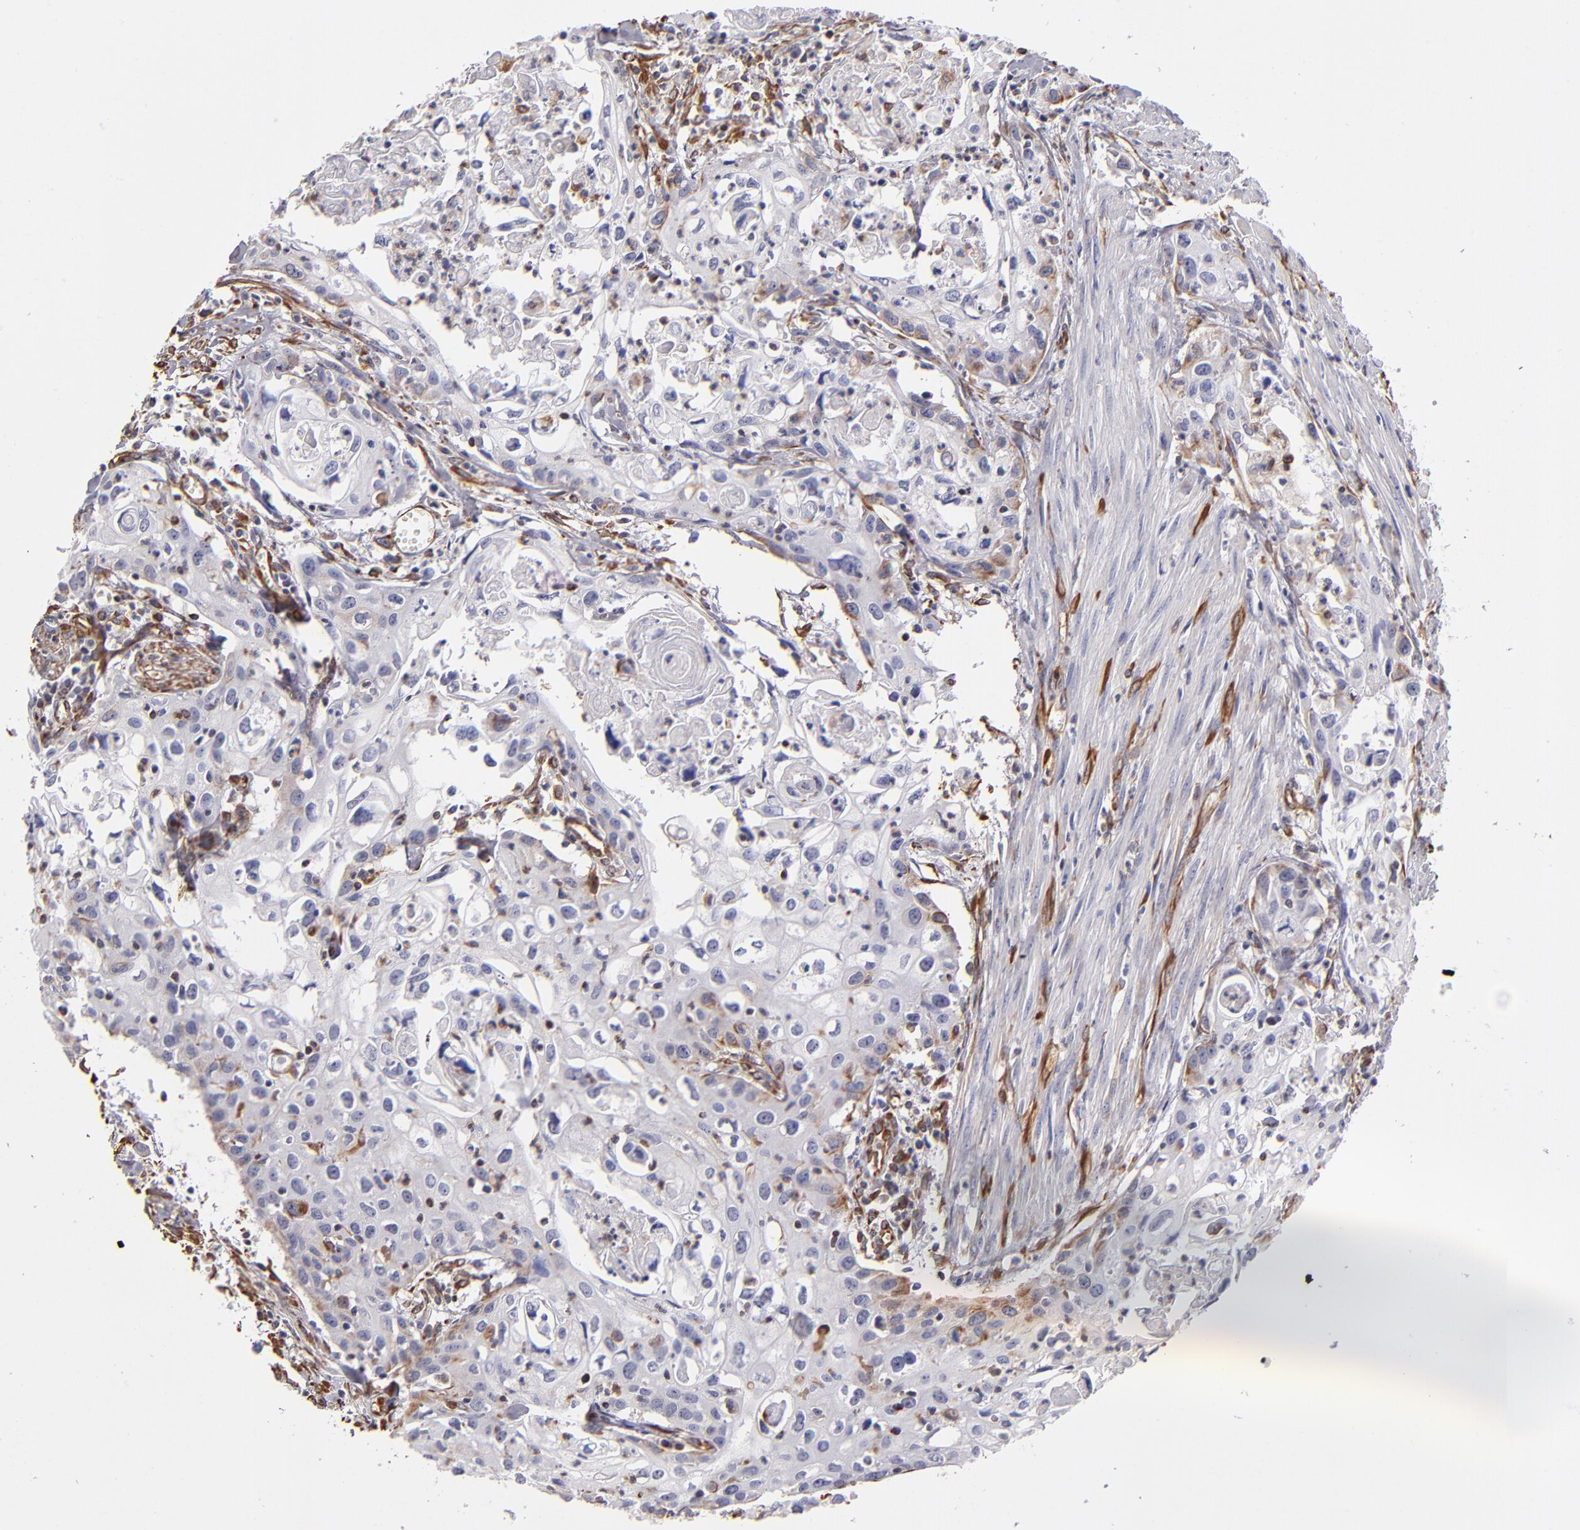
{"staining": {"intensity": "negative", "quantity": "none", "location": "none"}, "tissue": "urothelial cancer", "cell_type": "Tumor cells", "image_type": "cancer", "snomed": [{"axis": "morphology", "description": "Urothelial carcinoma, High grade"}, {"axis": "topography", "description": "Urinary bladder"}], "caption": "This is an IHC histopathology image of urothelial cancer. There is no staining in tumor cells.", "gene": "ABCC1", "patient": {"sex": "male", "age": 54}}